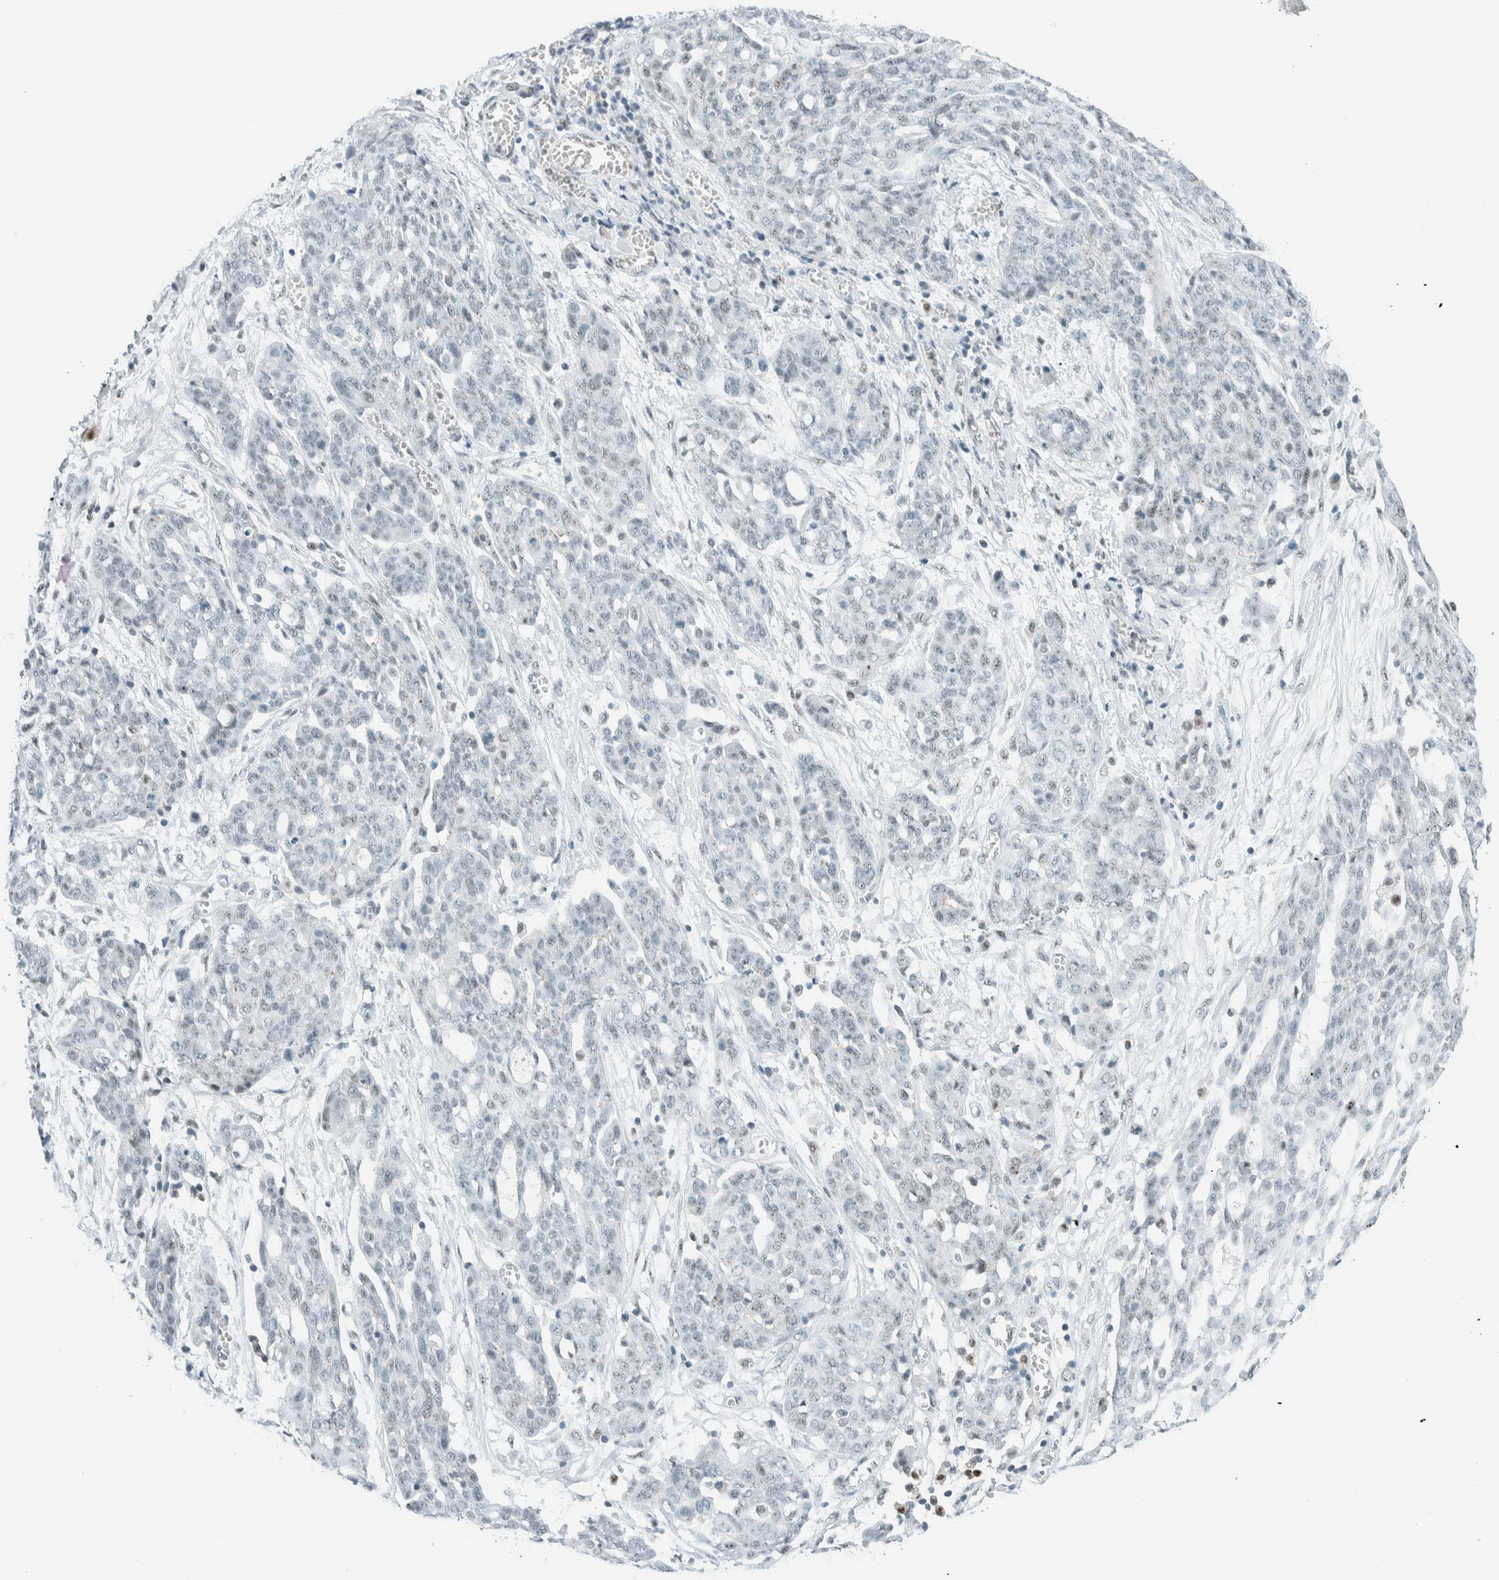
{"staining": {"intensity": "negative", "quantity": "none", "location": "none"}, "tissue": "ovarian cancer", "cell_type": "Tumor cells", "image_type": "cancer", "snomed": [{"axis": "morphology", "description": "Cystadenocarcinoma, serous, NOS"}, {"axis": "topography", "description": "Soft tissue"}, {"axis": "topography", "description": "Ovary"}], "caption": "High magnification brightfield microscopy of ovarian serous cystadenocarcinoma stained with DAB (brown) and counterstained with hematoxylin (blue): tumor cells show no significant staining. (DAB immunohistochemistry, high magnification).", "gene": "CYSRT1", "patient": {"sex": "female", "age": 57}}